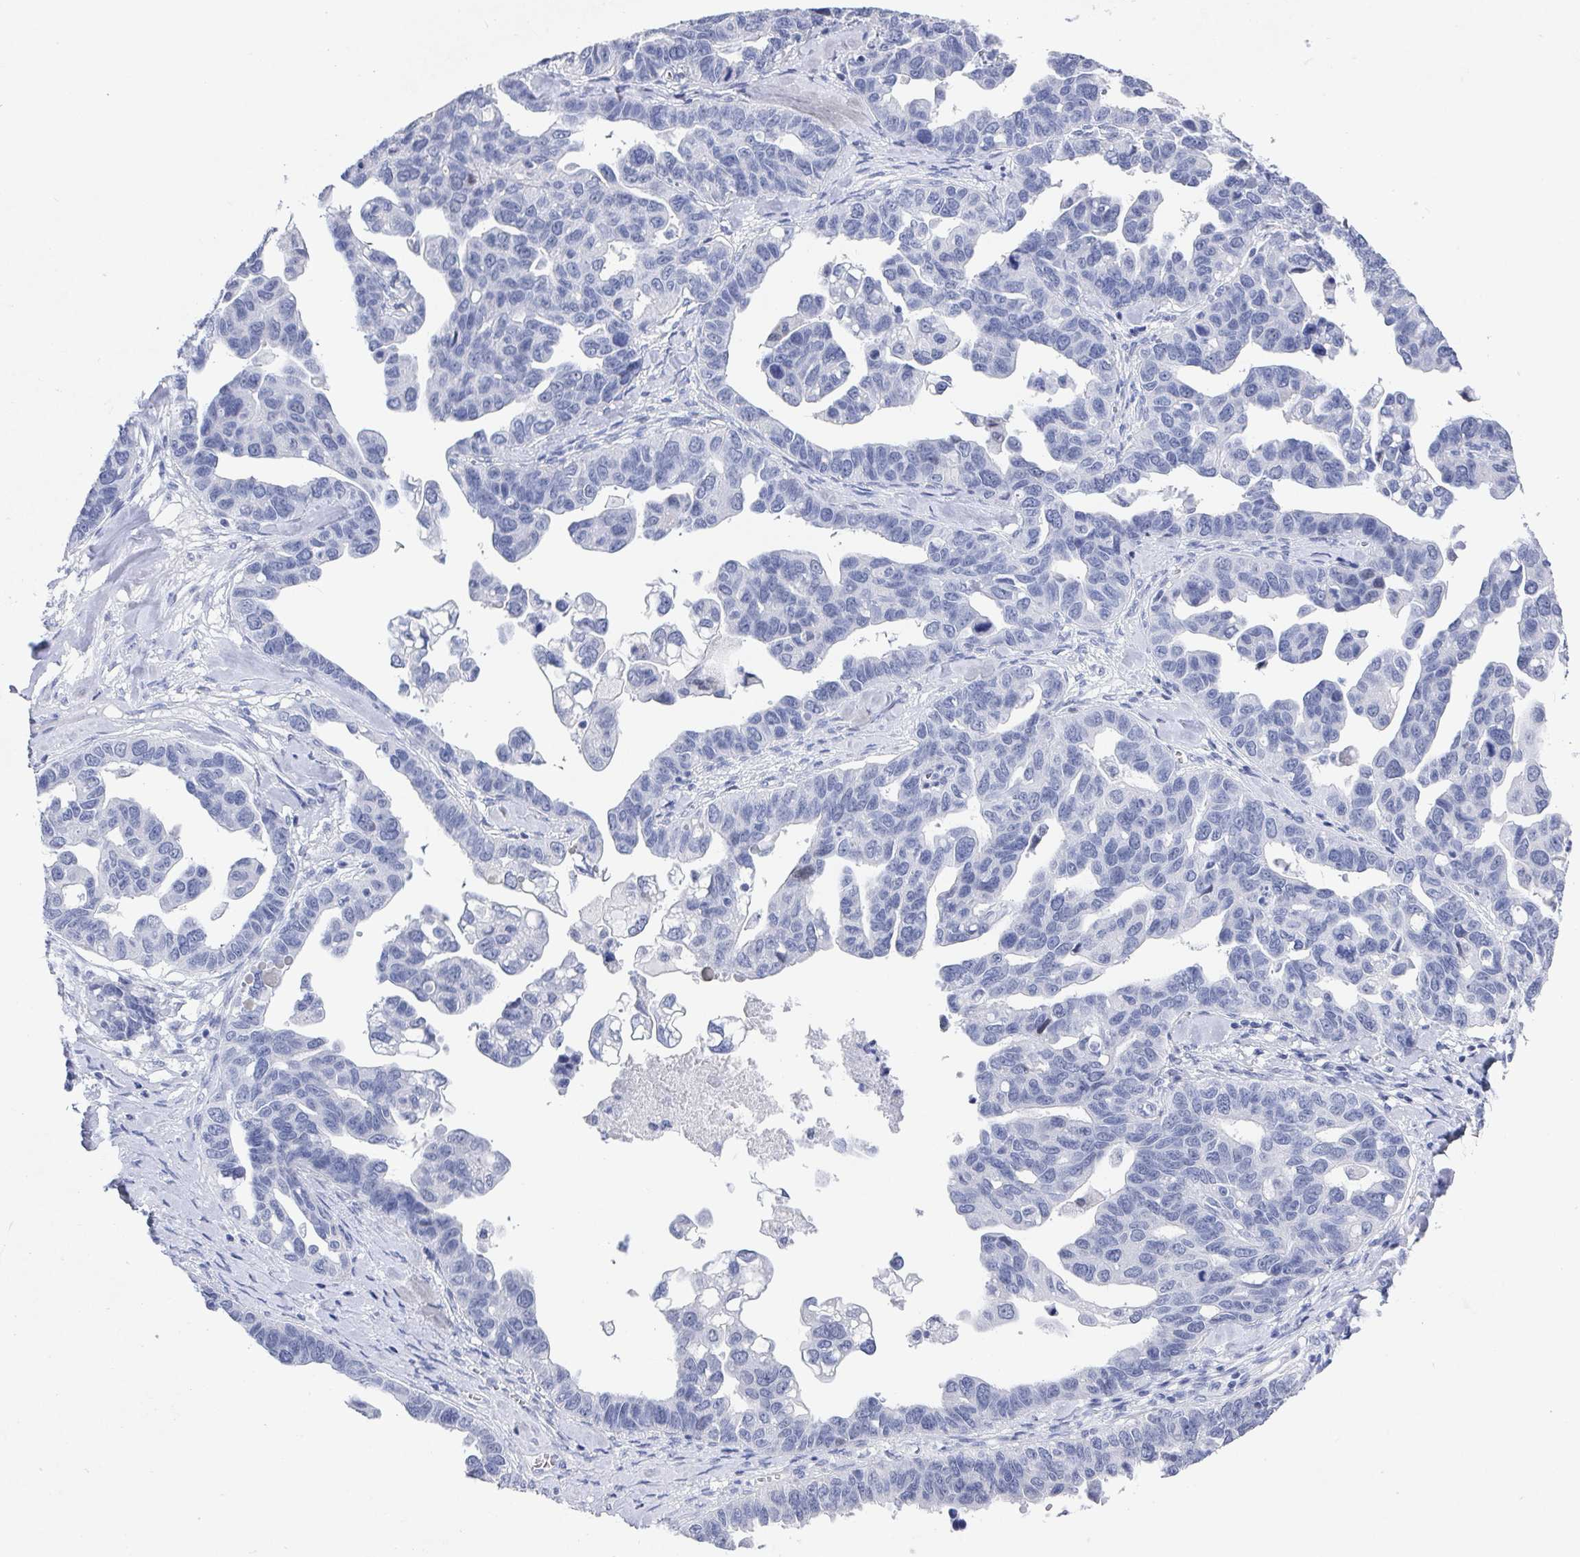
{"staining": {"intensity": "negative", "quantity": "none", "location": "none"}, "tissue": "ovarian cancer", "cell_type": "Tumor cells", "image_type": "cancer", "snomed": [{"axis": "morphology", "description": "Cystadenocarcinoma, serous, NOS"}, {"axis": "topography", "description": "Ovary"}], "caption": "Protein analysis of ovarian serous cystadenocarcinoma demonstrates no significant staining in tumor cells. (DAB IHC, high magnification).", "gene": "CAMKV", "patient": {"sex": "female", "age": 69}}